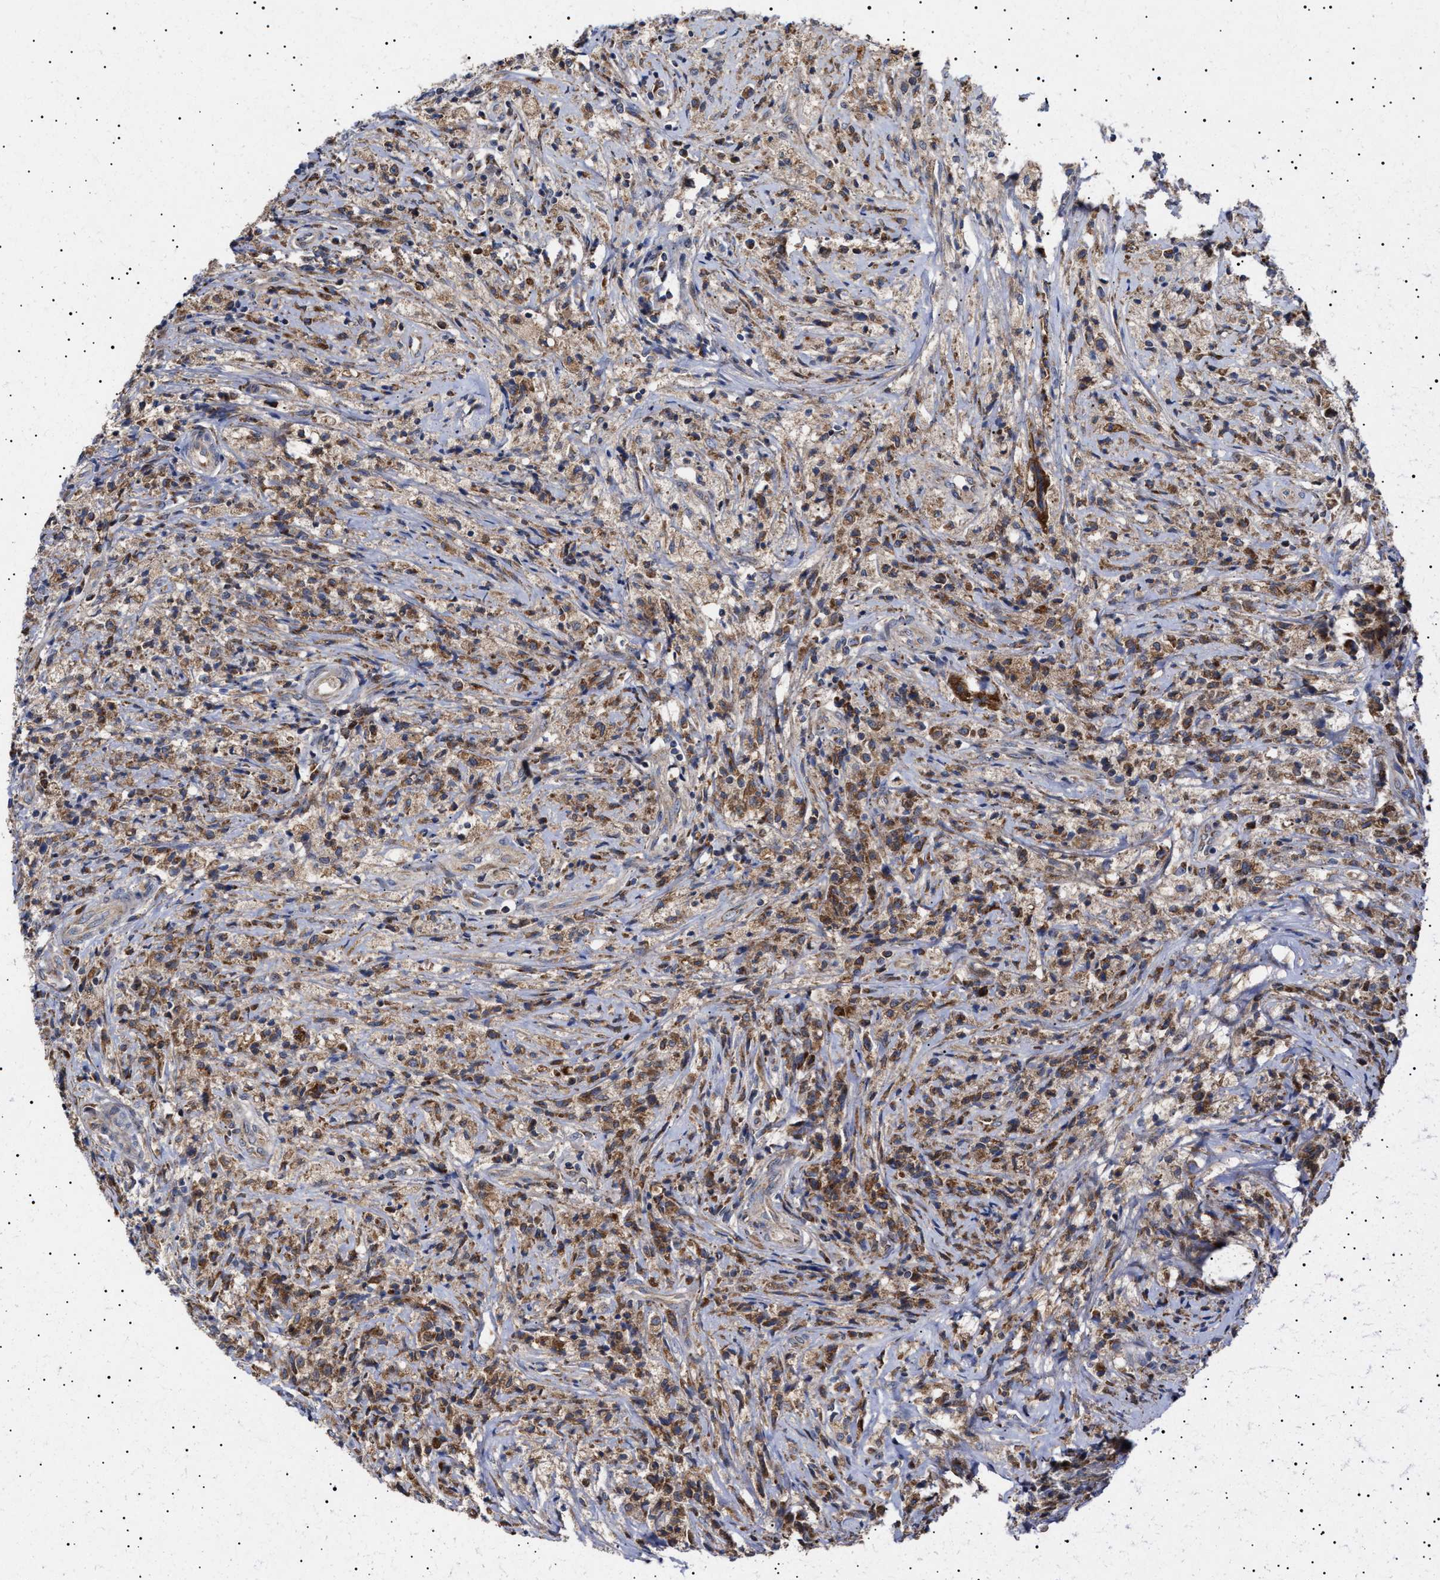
{"staining": {"intensity": "moderate", "quantity": ">75%", "location": "cytoplasmic/membranous"}, "tissue": "testis cancer", "cell_type": "Tumor cells", "image_type": "cancer", "snomed": [{"axis": "morphology", "description": "Carcinoma, Embryonal, NOS"}, {"axis": "topography", "description": "Testis"}], "caption": "IHC histopathology image of testis cancer (embryonal carcinoma) stained for a protein (brown), which displays medium levels of moderate cytoplasmic/membranous expression in about >75% of tumor cells.", "gene": "MRPL10", "patient": {"sex": "male", "age": 2}}